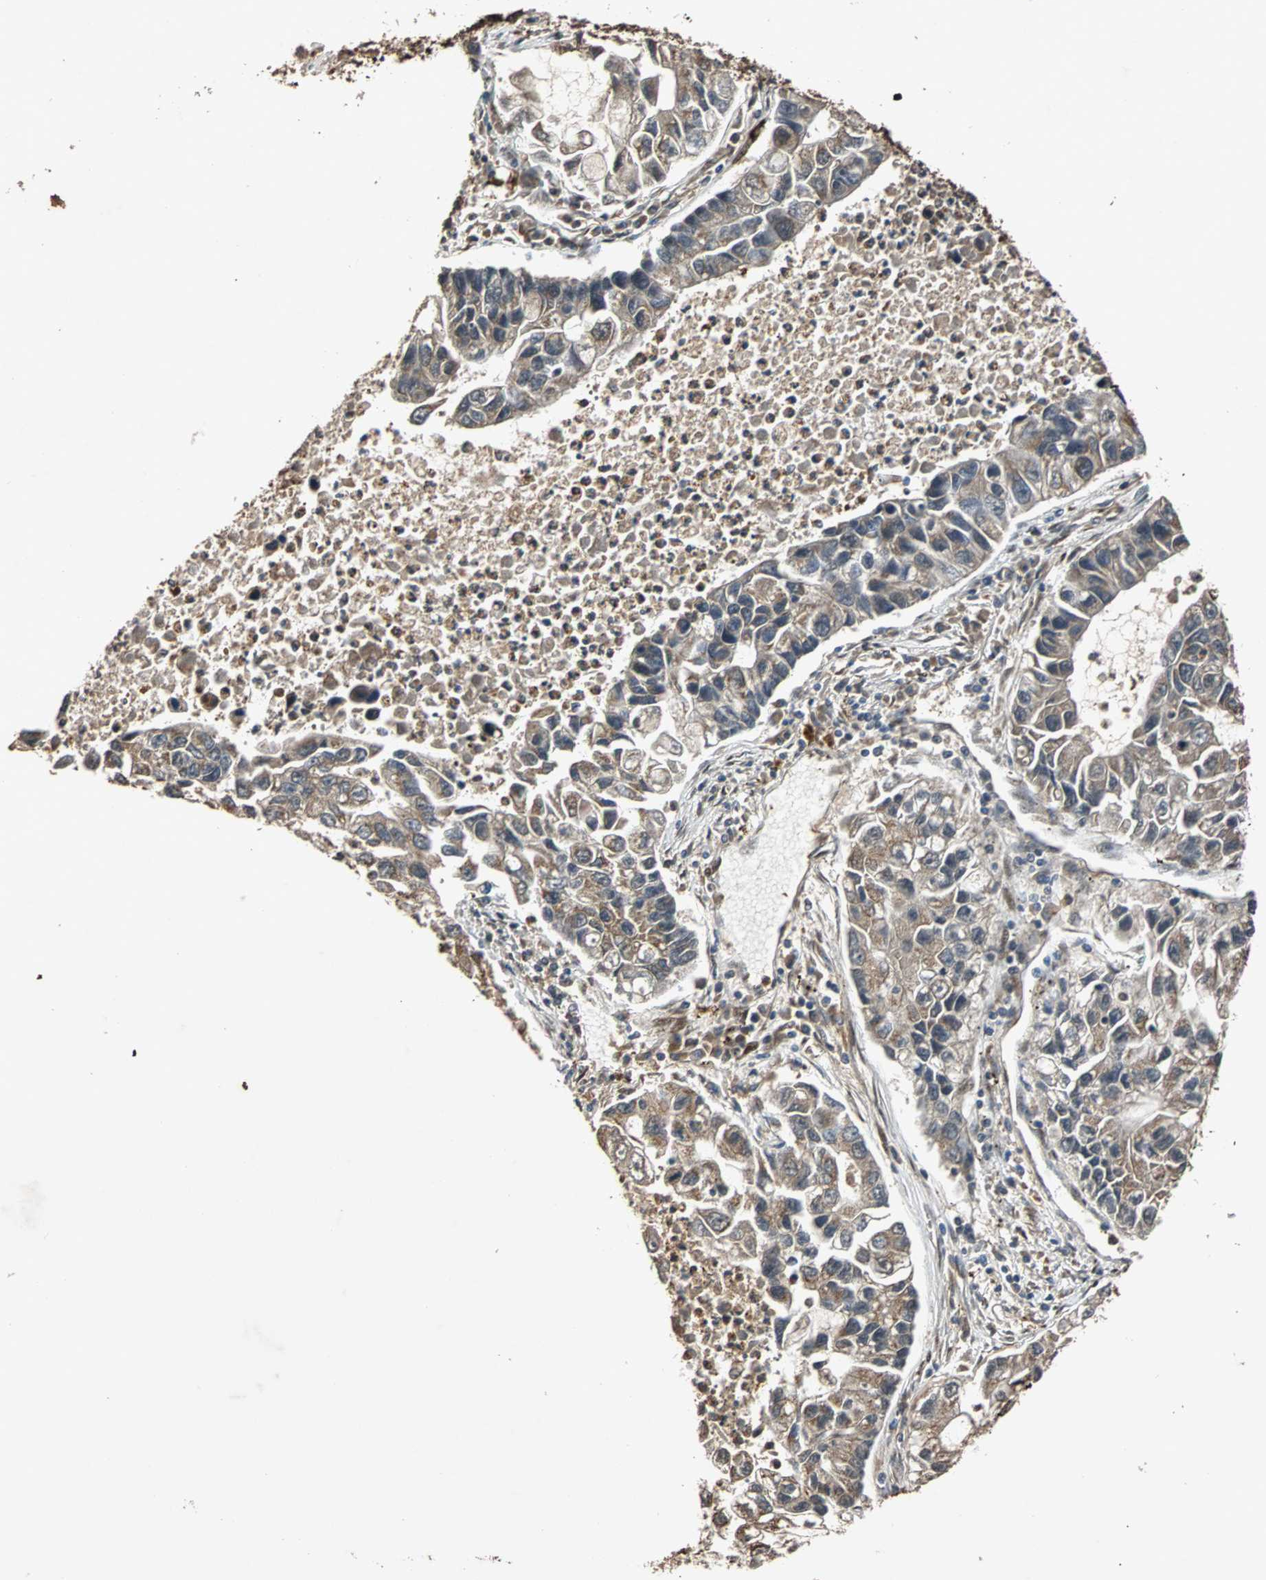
{"staining": {"intensity": "moderate", "quantity": "25%-75%", "location": "cytoplasmic/membranous"}, "tissue": "lung cancer", "cell_type": "Tumor cells", "image_type": "cancer", "snomed": [{"axis": "morphology", "description": "Adenocarcinoma, NOS"}, {"axis": "topography", "description": "Lung"}], "caption": "Human lung cancer (adenocarcinoma) stained for a protein (brown) shows moderate cytoplasmic/membranous positive staining in about 25%-75% of tumor cells.", "gene": "USP31", "patient": {"sex": "female", "age": 51}}